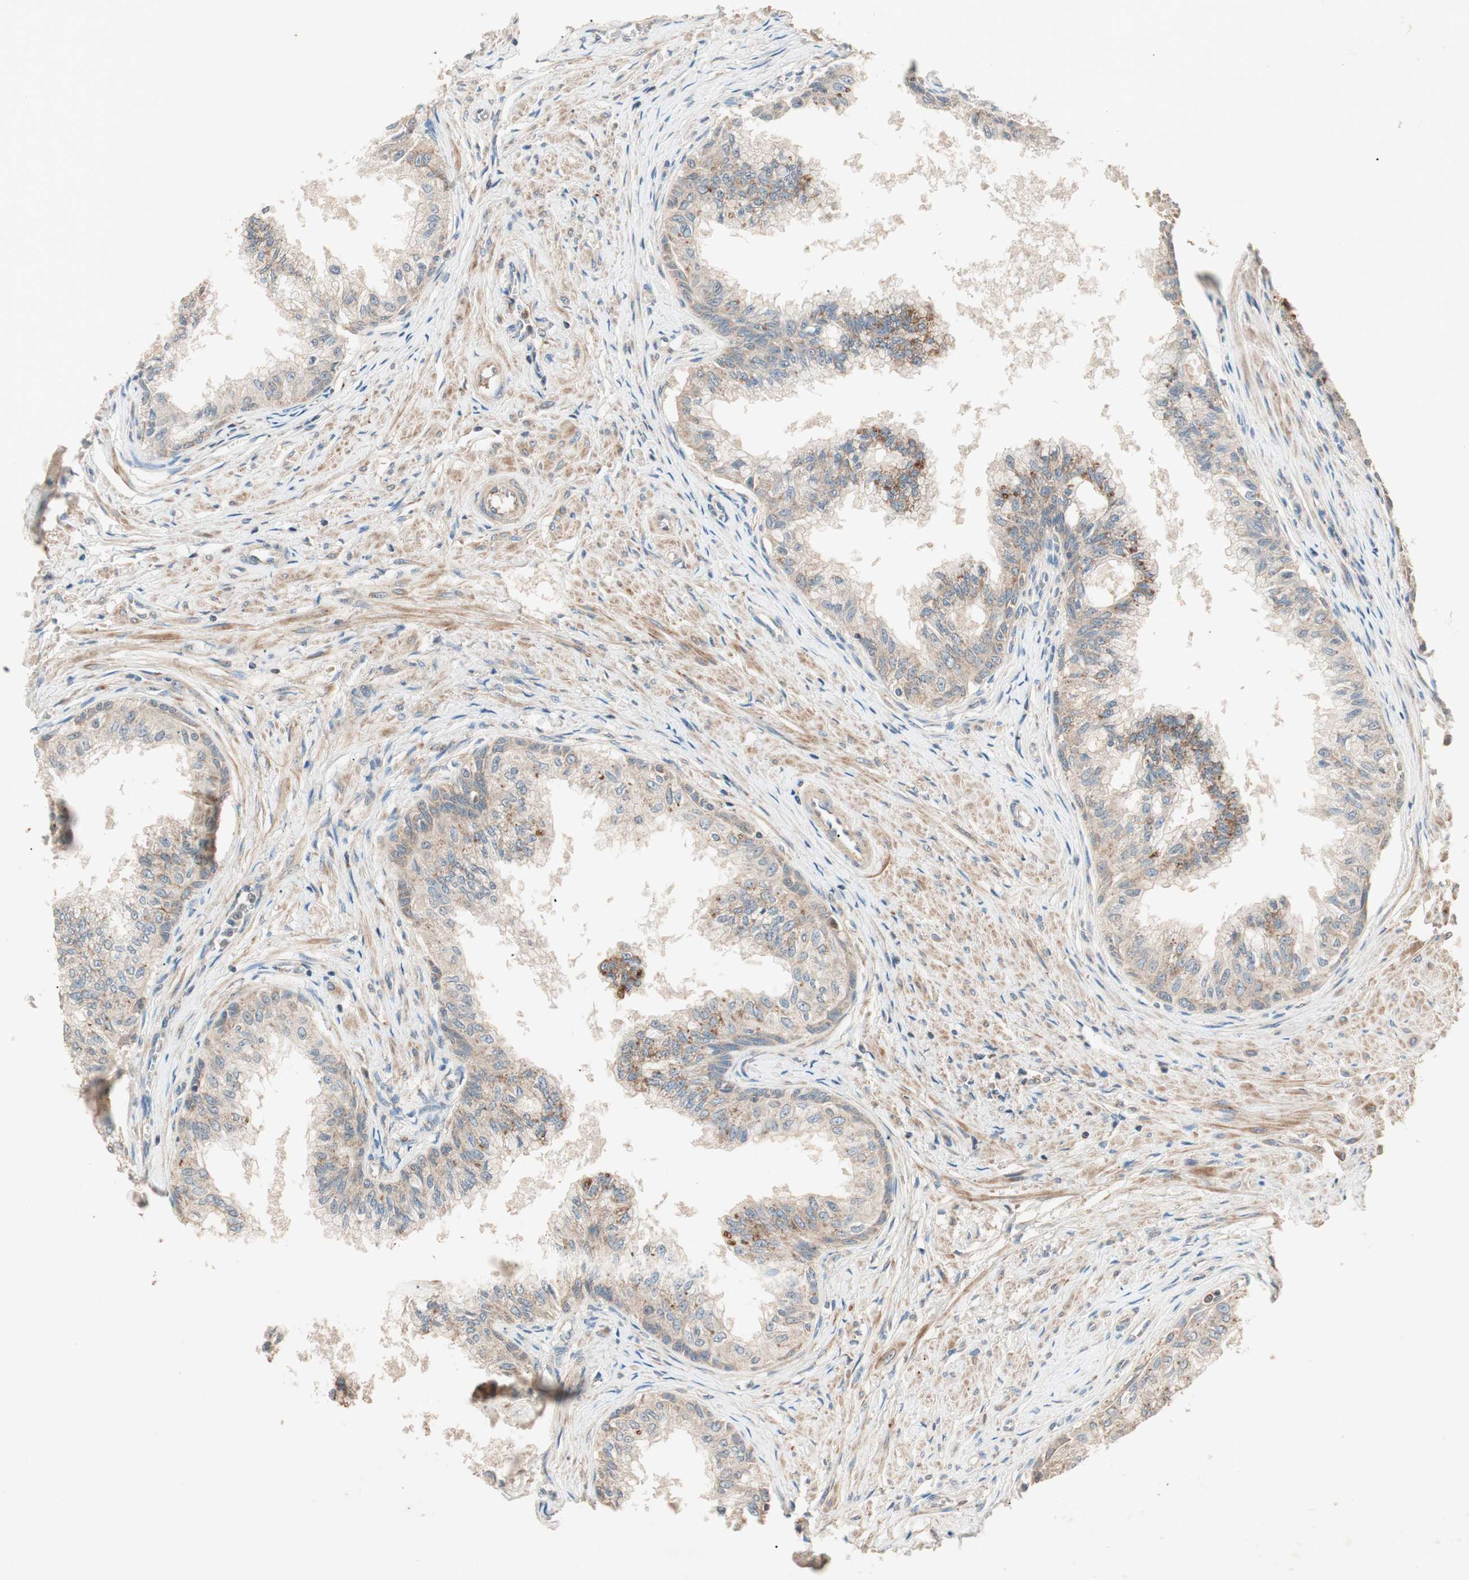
{"staining": {"intensity": "moderate", "quantity": "25%-75%", "location": "cytoplasmic/membranous"}, "tissue": "prostate", "cell_type": "Glandular cells", "image_type": "normal", "snomed": [{"axis": "morphology", "description": "Normal tissue, NOS"}, {"axis": "topography", "description": "Prostate"}, {"axis": "topography", "description": "Seminal veicle"}], "caption": "A high-resolution photomicrograph shows immunohistochemistry (IHC) staining of benign prostate, which displays moderate cytoplasmic/membranous positivity in about 25%-75% of glandular cells.", "gene": "HPN", "patient": {"sex": "male", "age": 60}}